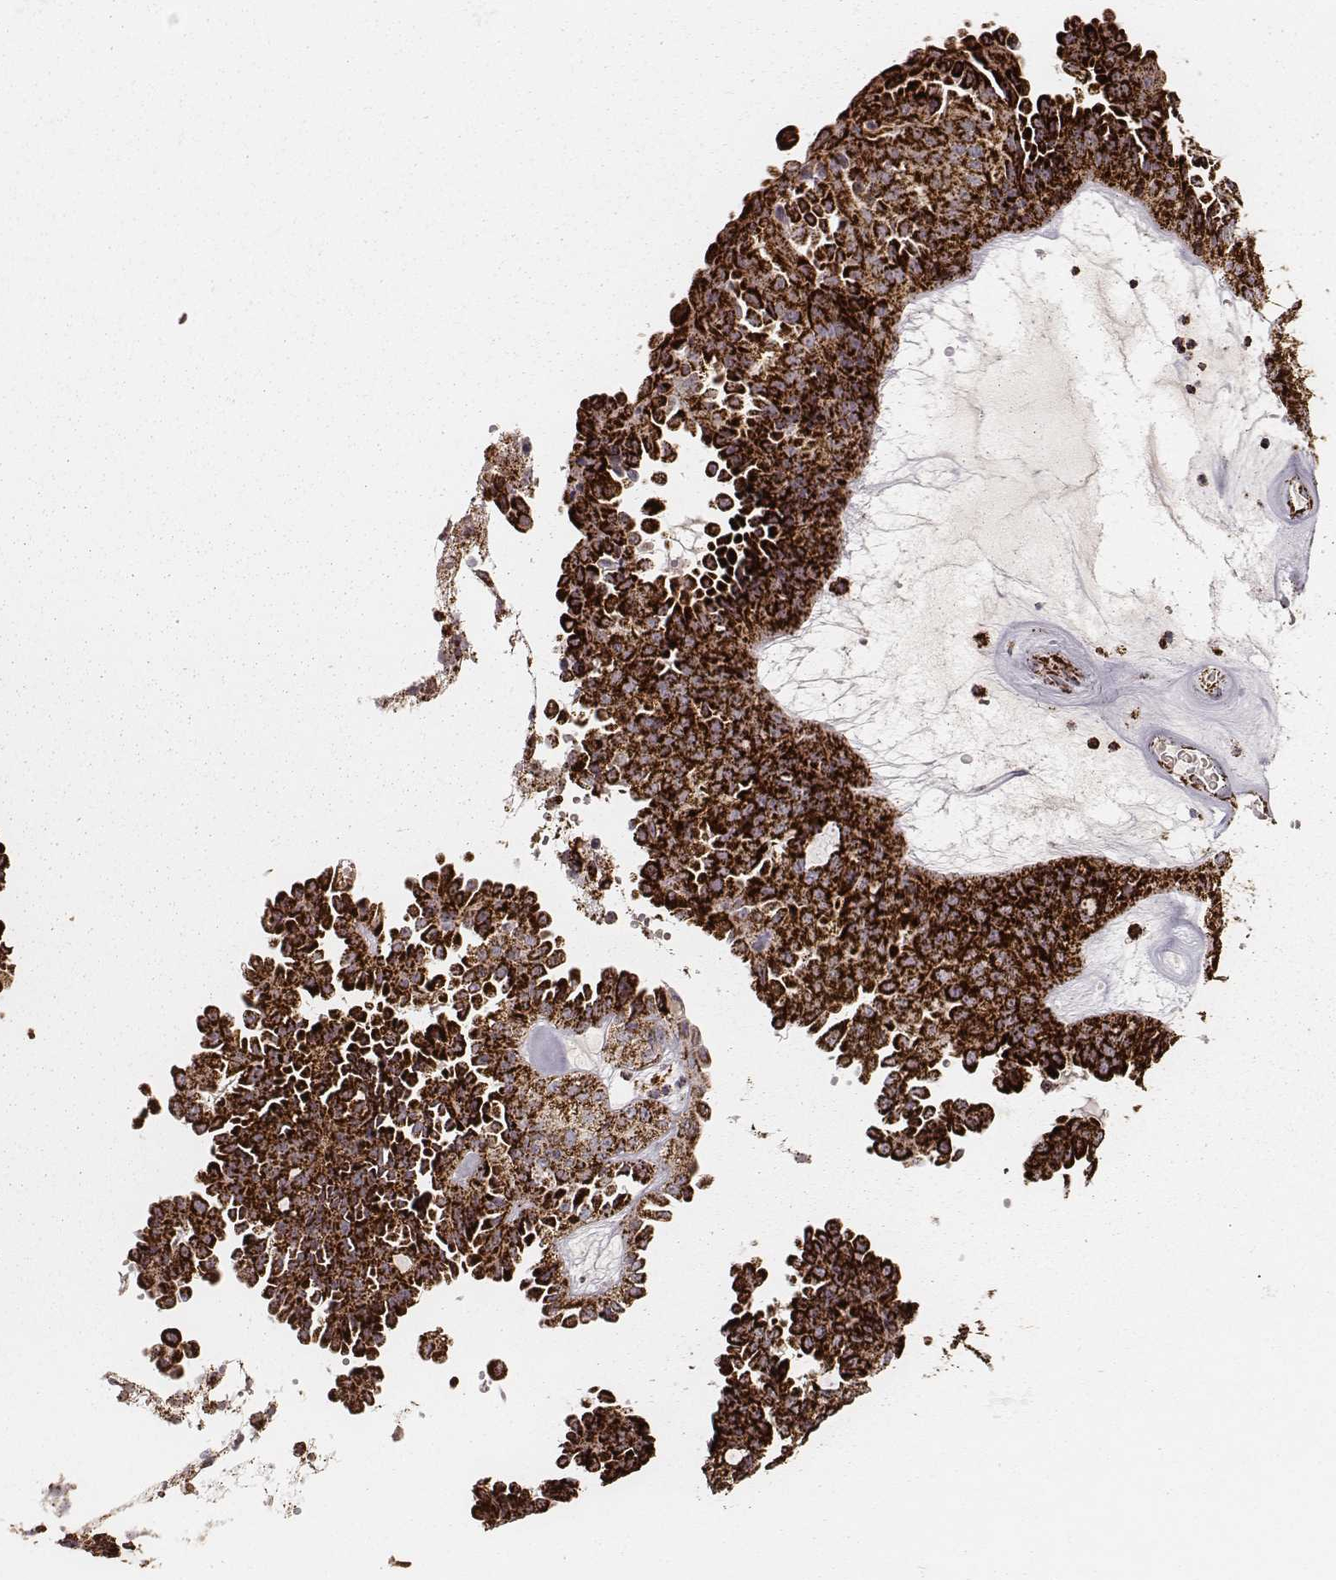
{"staining": {"intensity": "strong", "quantity": ">75%", "location": "cytoplasmic/membranous"}, "tissue": "ovarian cancer", "cell_type": "Tumor cells", "image_type": "cancer", "snomed": [{"axis": "morphology", "description": "Cystadenocarcinoma, serous, NOS"}, {"axis": "topography", "description": "Ovary"}], "caption": "High-magnification brightfield microscopy of ovarian cancer (serous cystadenocarcinoma) stained with DAB (brown) and counterstained with hematoxylin (blue). tumor cells exhibit strong cytoplasmic/membranous staining is seen in about>75% of cells. The staining was performed using DAB (3,3'-diaminobenzidine) to visualize the protein expression in brown, while the nuclei were stained in blue with hematoxylin (Magnification: 20x).", "gene": "TUFM", "patient": {"sex": "female", "age": 71}}